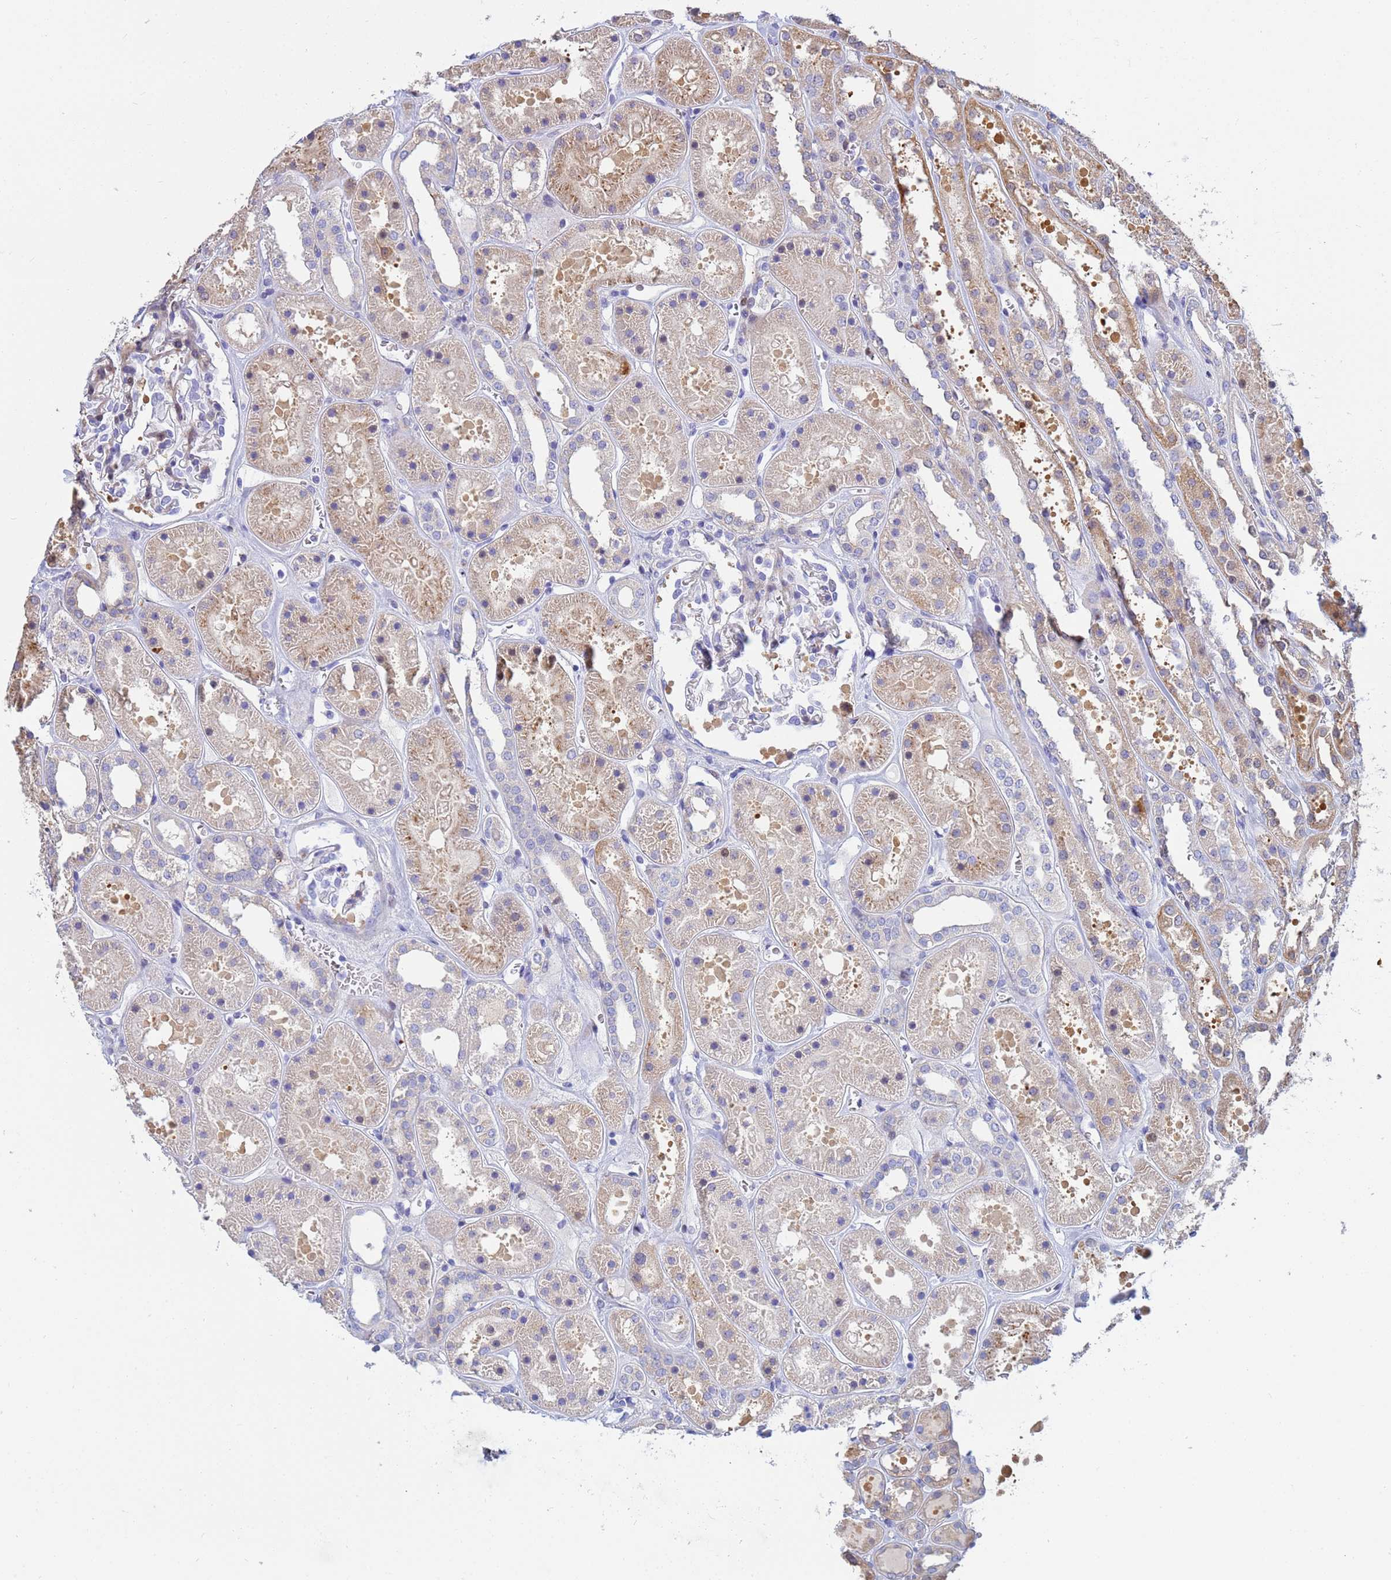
{"staining": {"intensity": "weak", "quantity": "<25%", "location": "cytoplasmic/membranous"}, "tissue": "kidney", "cell_type": "Cells in glomeruli", "image_type": "normal", "snomed": [{"axis": "morphology", "description": "Normal tissue, NOS"}, {"axis": "topography", "description": "Kidney"}], "caption": "This is a photomicrograph of IHC staining of unremarkable kidney, which shows no staining in cells in glomeruli.", "gene": "PPP6R1", "patient": {"sex": "female", "age": 41}}